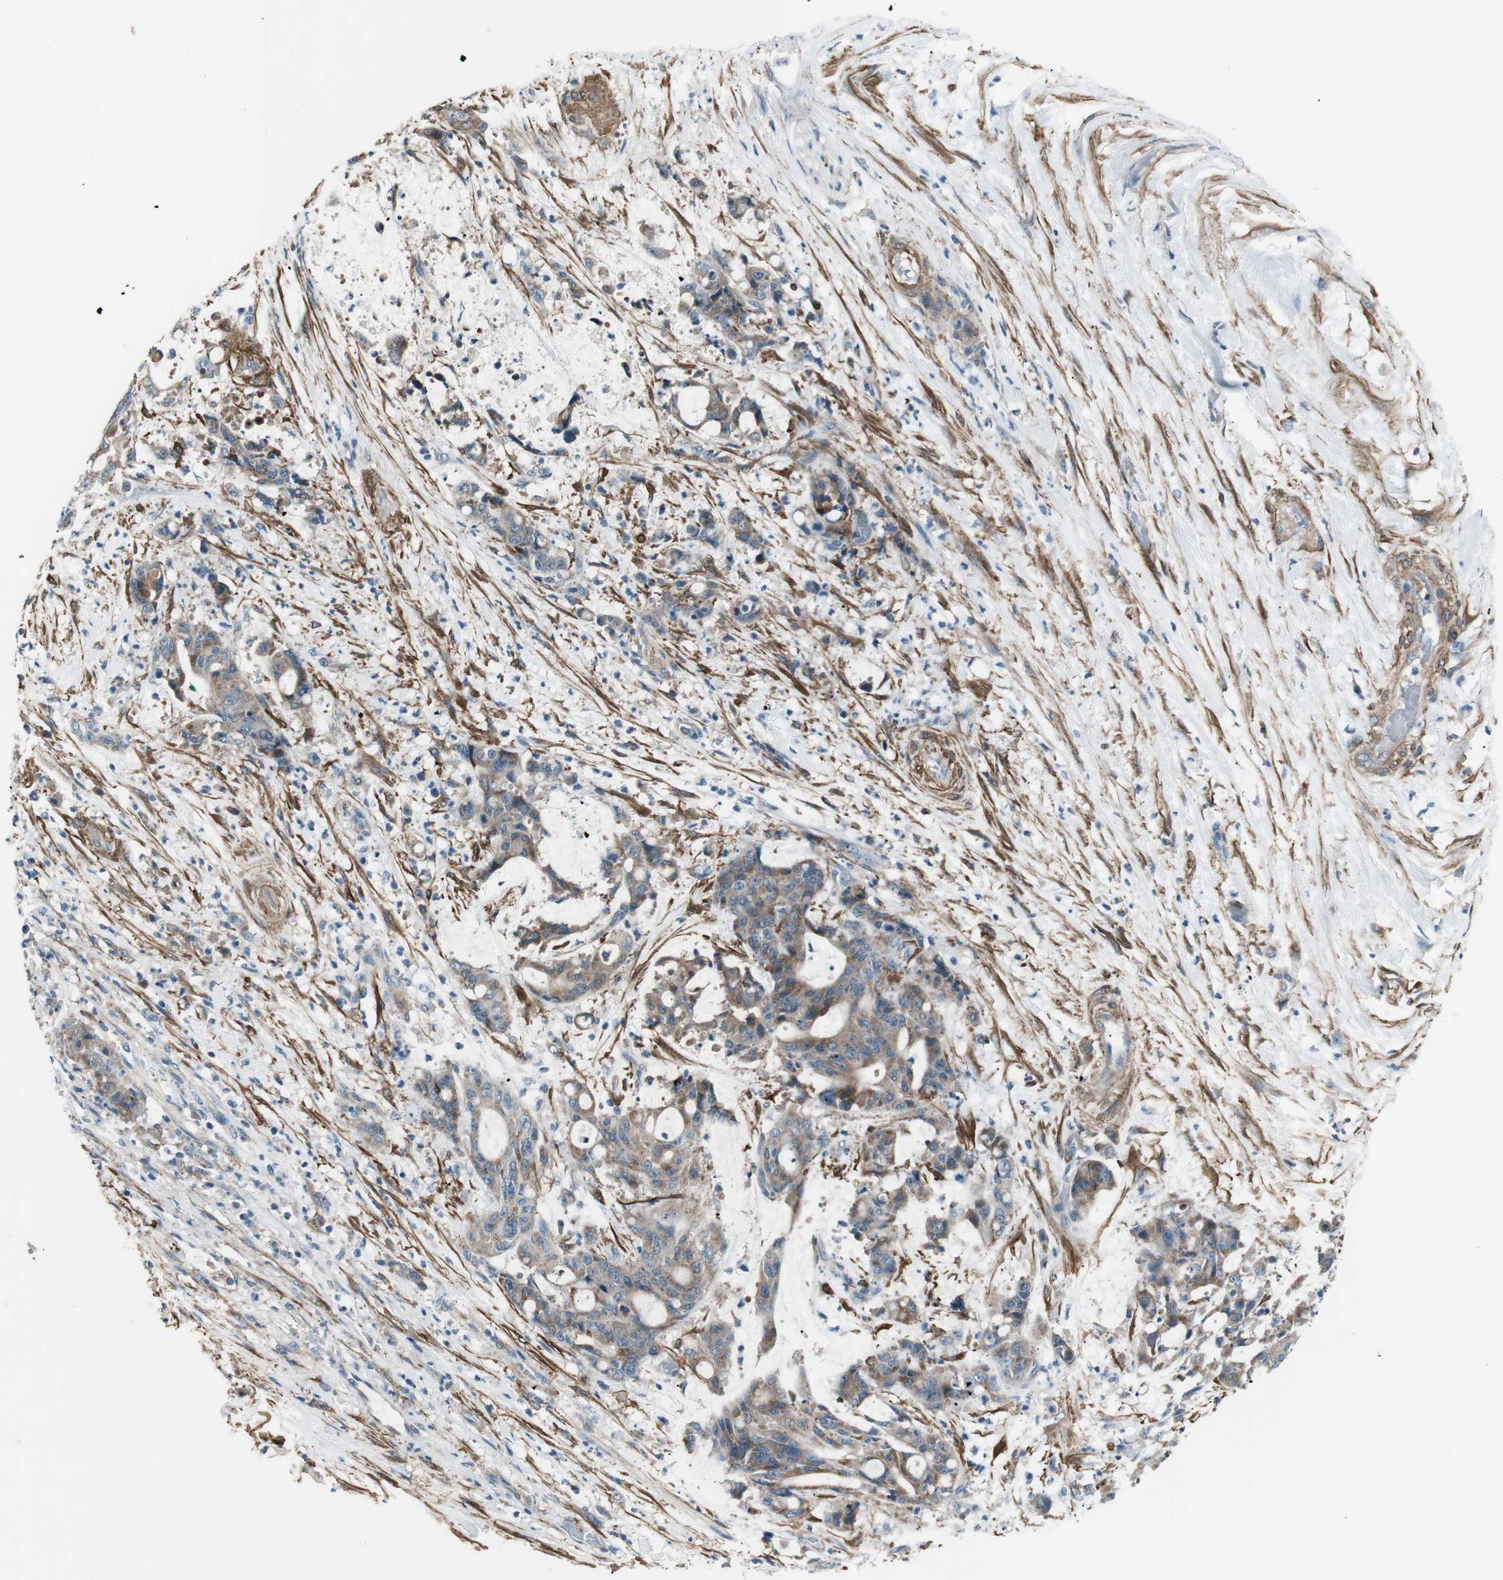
{"staining": {"intensity": "moderate", "quantity": ">75%", "location": "cytoplasmic/membranous"}, "tissue": "liver cancer", "cell_type": "Tumor cells", "image_type": "cancer", "snomed": [{"axis": "morphology", "description": "Normal tissue, NOS"}, {"axis": "morphology", "description": "Cholangiocarcinoma"}, {"axis": "topography", "description": "Liver"}, {"axis": "topography", "description": "Peripheral nerve tissue"}], "caption": "This is a histology image of immunohistochemistry (IHC) staining of liver cholangiocarcinoma, which shows moderate staining in the cytoplasmic/membranous of tumor cells.", "gene": "PDLIM5", "patient": {"sex": "female", "age": 73}}